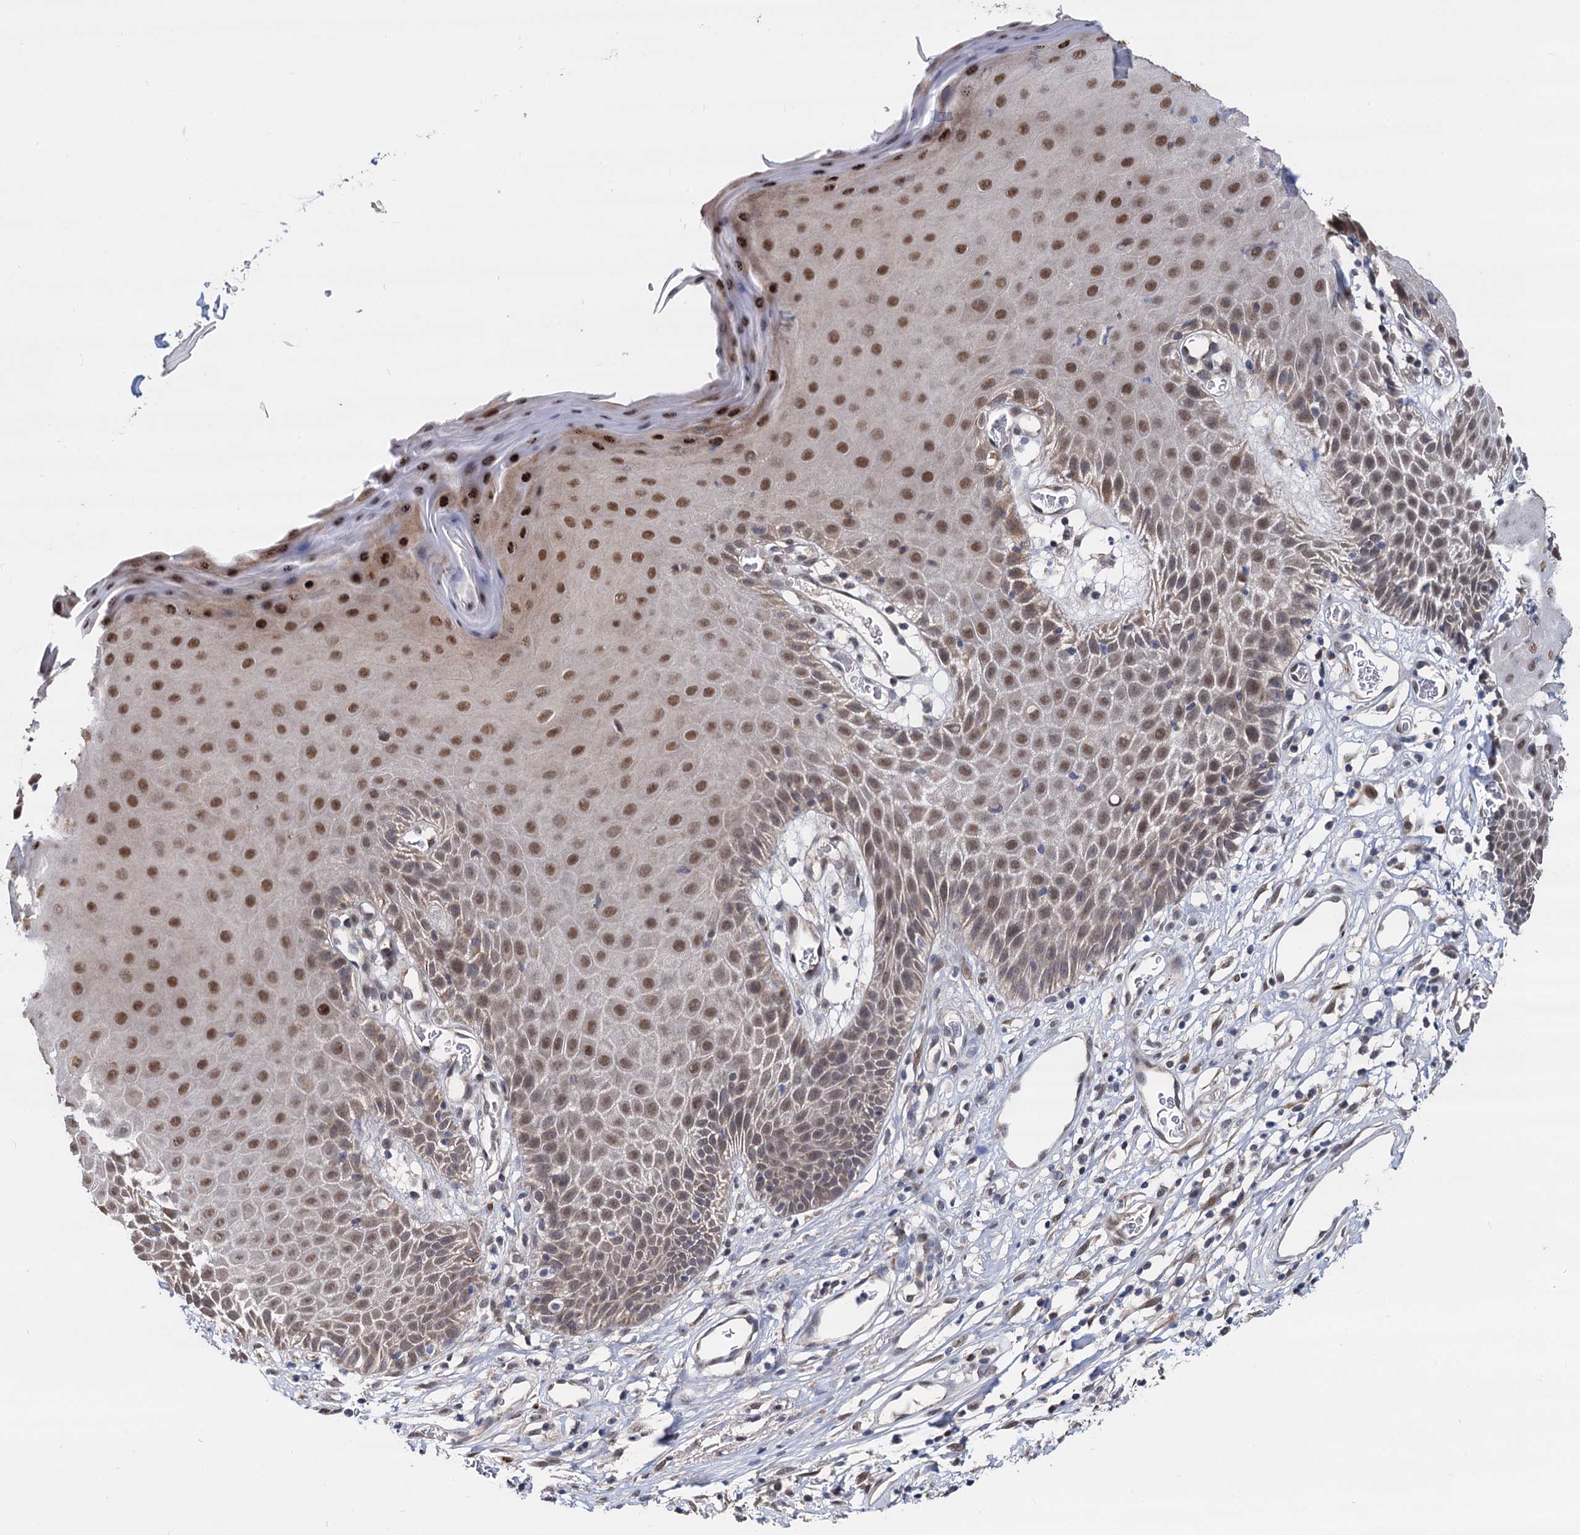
{"staining": {"intensity": "moderate", "quantity": ">75%", "location": "nuclear"}, "tissue": "skin", "cell_type": "Epidermal cells", "image_type": "normal", "snomed": [{"axis": "morphology", "description": "Normal tissue, NOS"}, {"axis": "topography", "description": "Vulva"}], "caption": "Moderate nuclear staining is present in approximately >75% of epidermal cells in benign skin.", "gene": "PSMD4", "patient": {"sex": "female", "age": 68}}